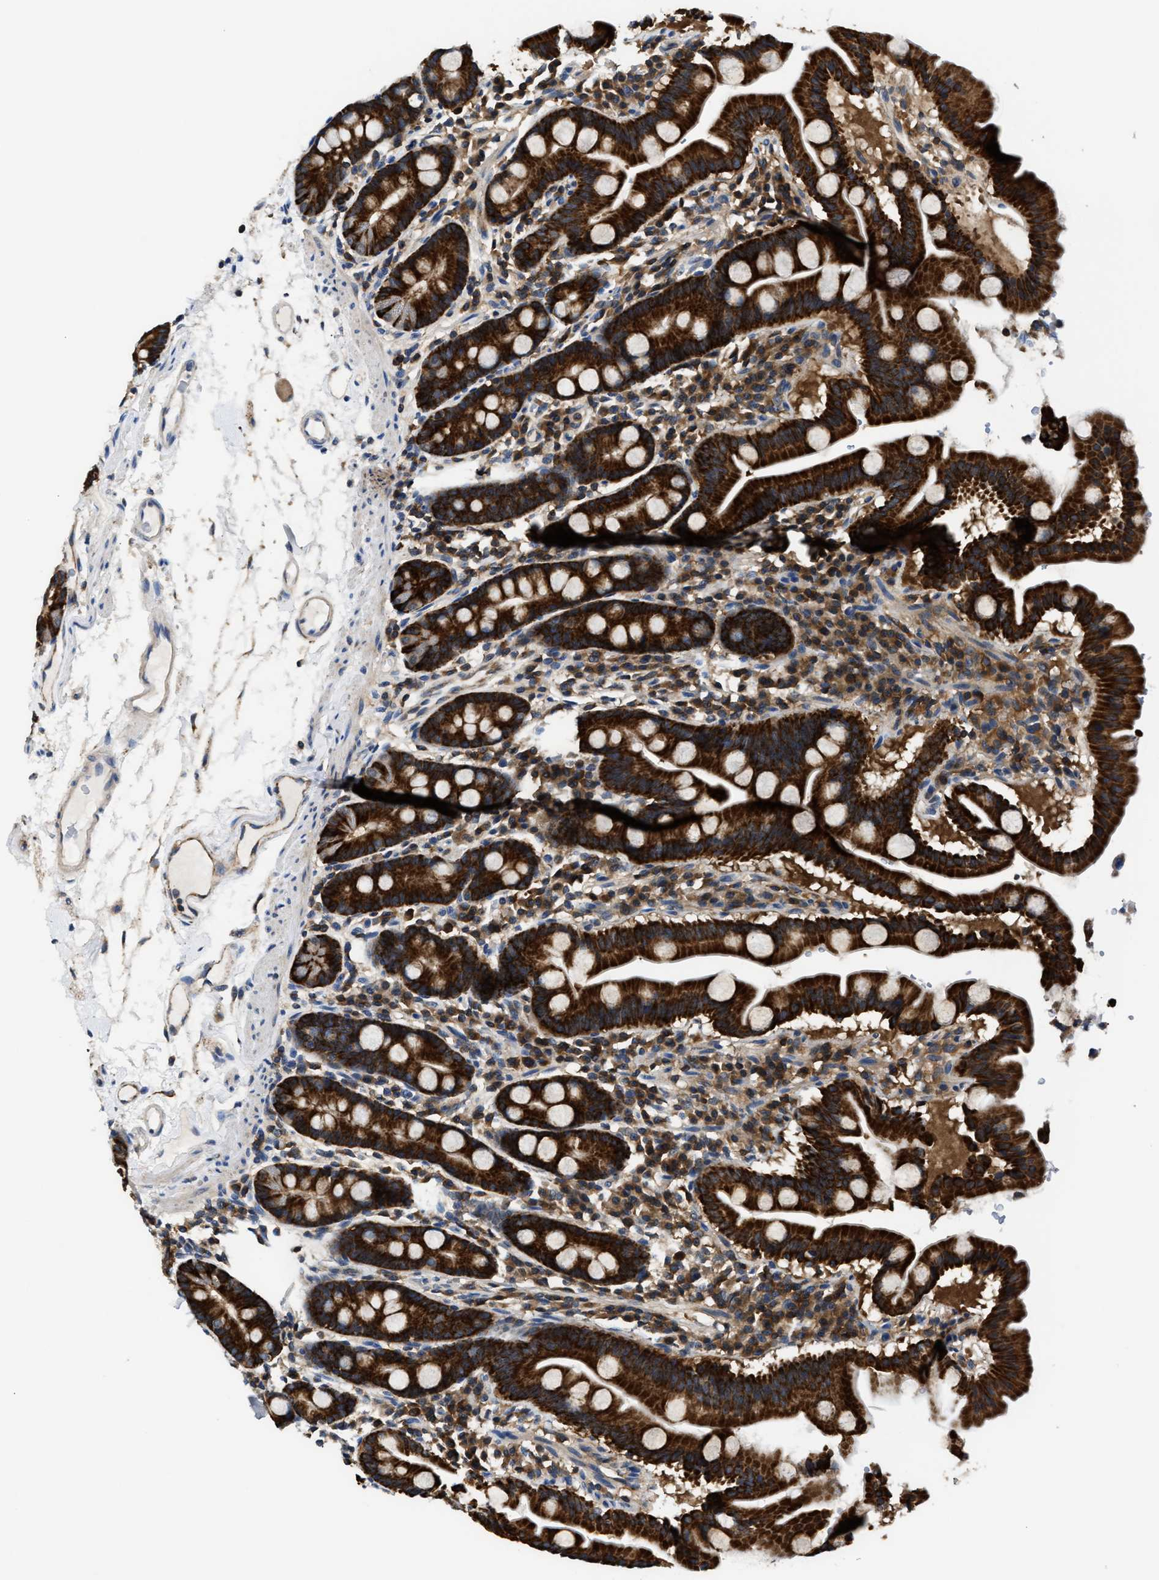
{"staining": {"intensity": "strong", "quantity": ">75%", "location": "cytoplasmic/membranous"}, "tissue": "duodenum", "cell_type": "Glandular cells", "image_type": "normal", "snomed": [{"axis": "morphology", "description": "Normal tissue, NOS"}, {"axis": "topography", "description": "Duodenum"}], "caption": "Brown immunohistochemical staining in benign duodenum shows strong cytoplasmic/membranous staining in approximately >75% of glandular cells. Nuclei are stained in blue.", "gene": "CCM2", "patient": {"sex": "male", "age": 50}}